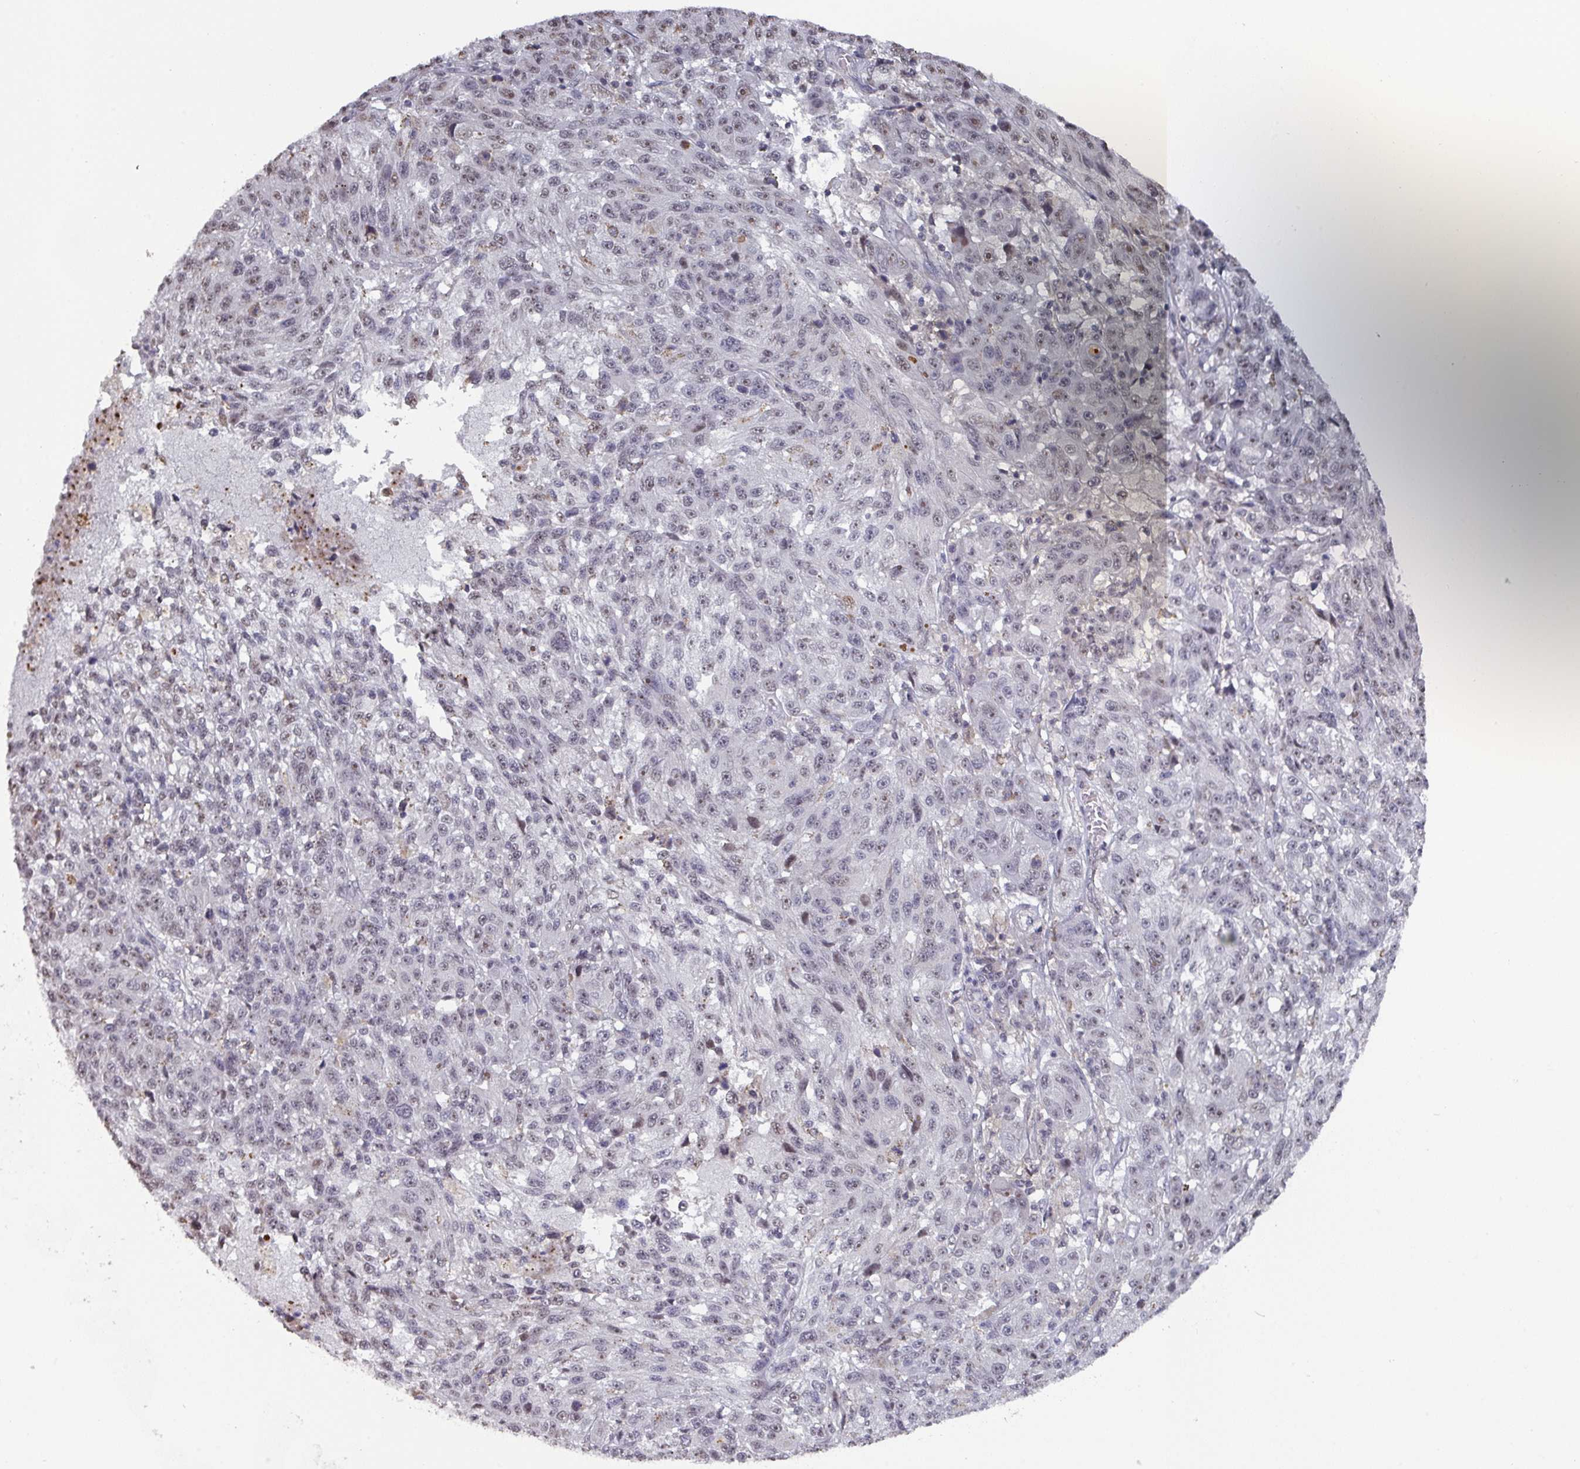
{"staining": {"intensity": "weak", "quantity": "25%-75%", "location": "nuclear"}, "tissue": "melanoma", "cell_type": "Tumor cells", "image_type": "cancer", "snomed": [{"axis": "morphology", "description": "Malignant melanoma, NOS"}, {"axis": "topography", "description": "Skin"}], "caption": "Immunohistochemistry (IHC) image of neoplastic tissue: malignant melanoma stained using immunohistochemistry reveals low levels of weak protein expression localized specifically in the nuclear of tumor cells, appearing as a nuclear brown color.", "gene": "ZNF654", "patient": {"sex": "male", "age": 53}}